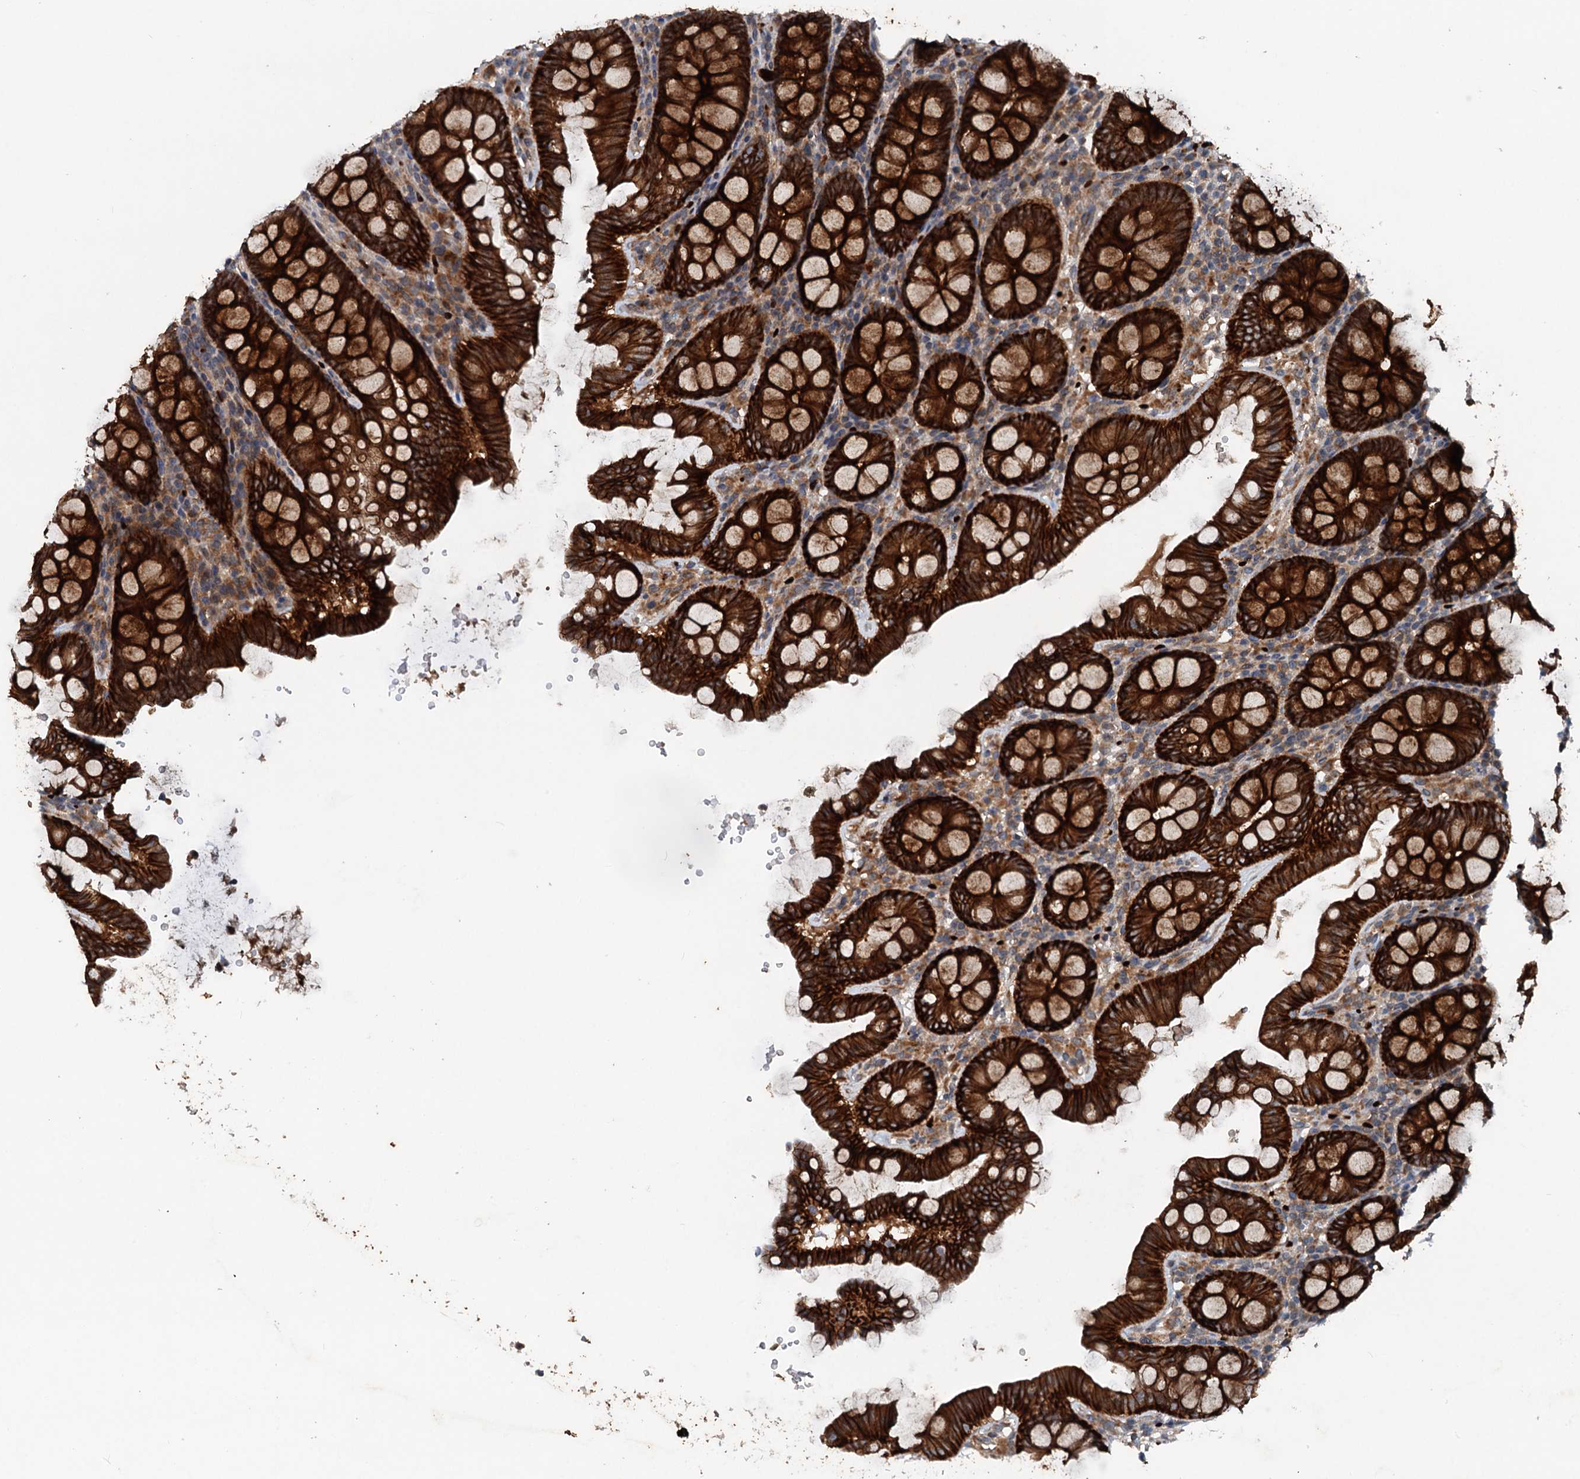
{"staining": {"intensity": "weak", "quantity": ">75%", "location": "cytoplasmic/membranous"}, "tissue": "colon", "cell_type": "Endothelial cells", "image_type": "normal", "snomed": [{"axis": "morphology", "description": "Normal tissue, NOS"}, {"axis": "topography", "description": "Colon"}], "caption": "A micrograph of human colon stained for a protein reveals weak cytoplasmic/membranous brown staining in endothelial cells.", "gene": "N4BP2L2", "patient": {"sex": "male", "age": 75}}